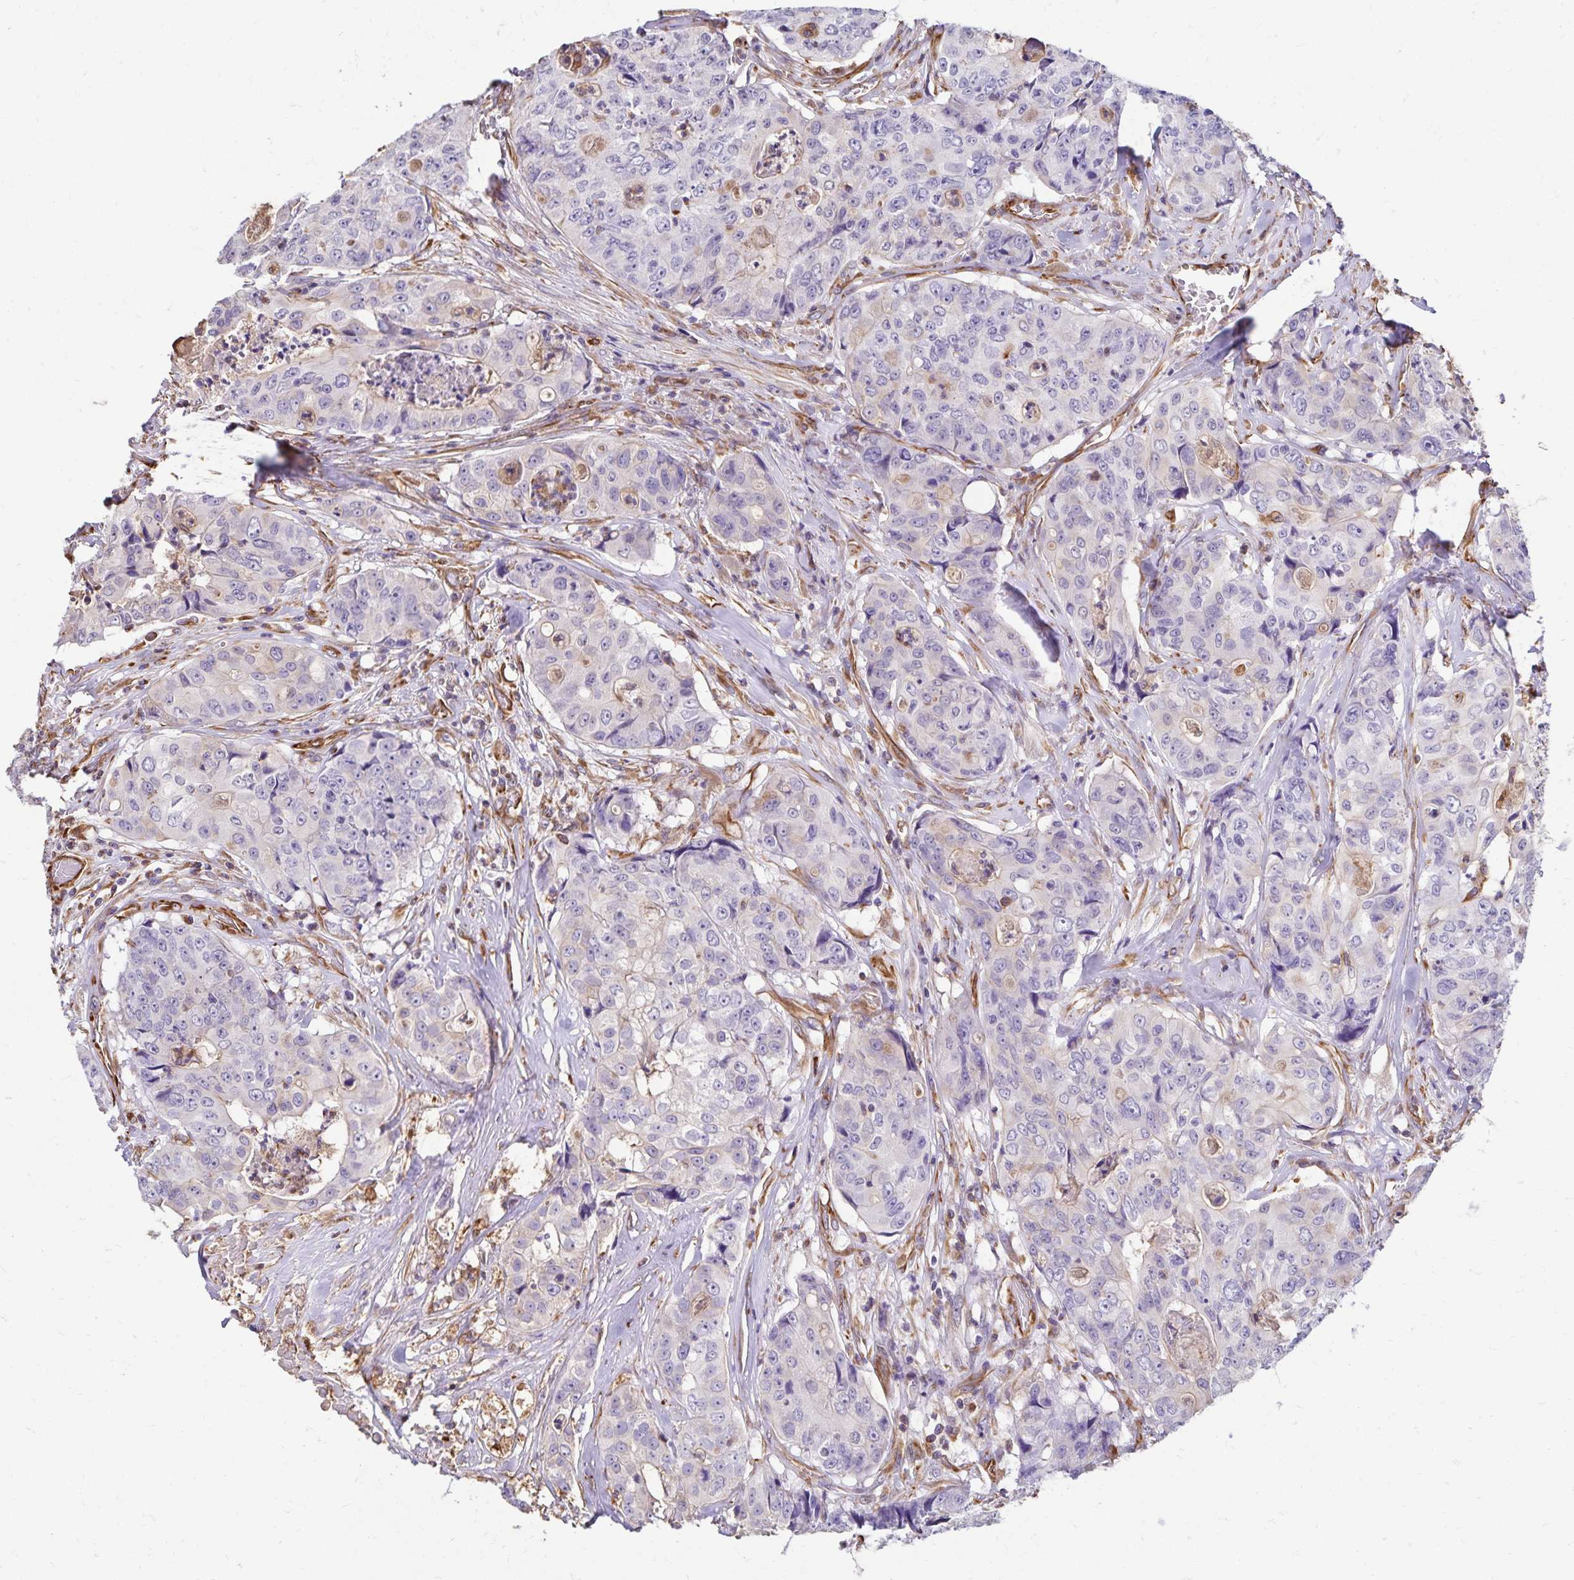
{"staining": {"intensity": "negative", "quantity": "none", "location": "none"}, "tissue": "colorectal cancer", "cell_type": "Tumor cells", "image_type": "cancer", "snomed": [{"axis": "morphology", "description": "Adenocarcinoma, NOS"}, {"axis": "topography", "description": "Rectum"}], "caption": "Colorectal adenocarcinoma stained for a protein using IHC exhibits no positivity tumor cells.", "gene": "TRPV6", "patient": {"sex": "female", "age": 62}}